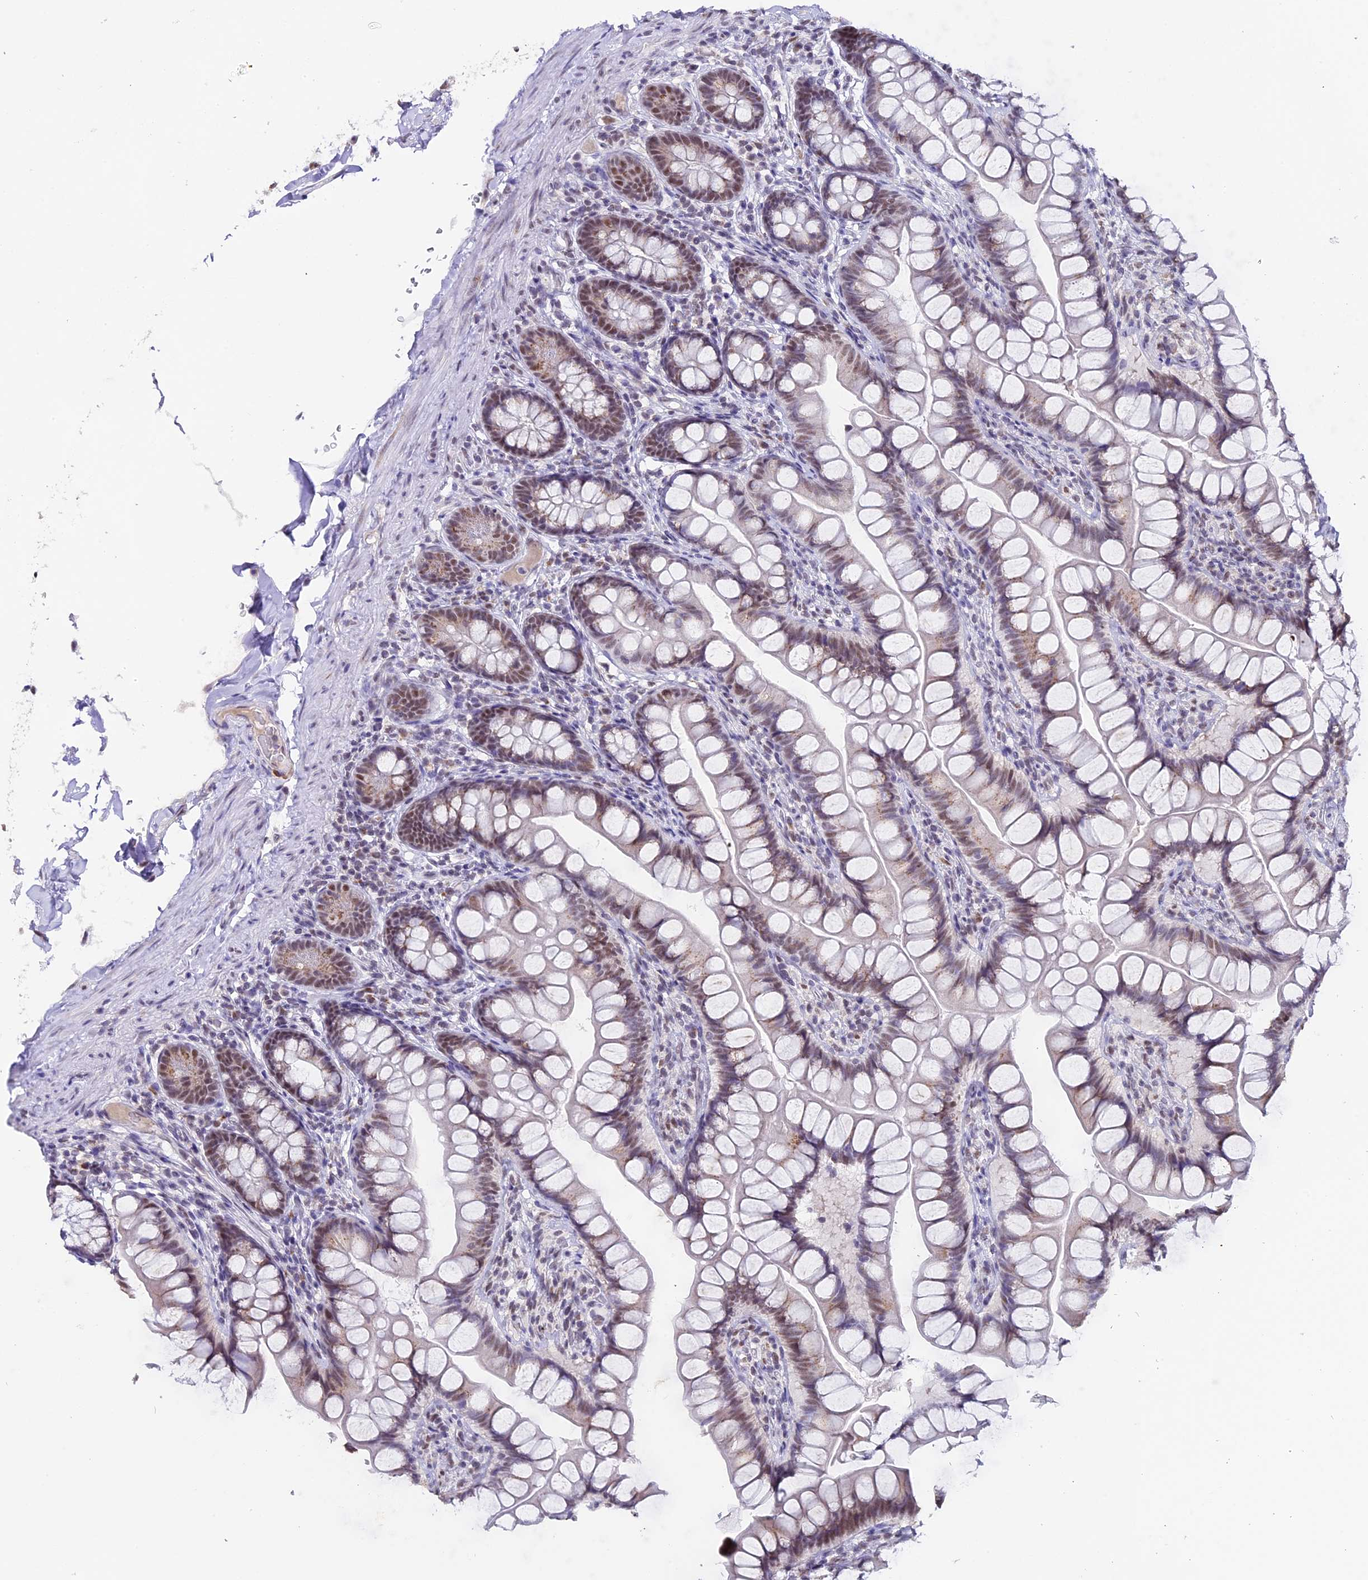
{"staining": {"intensity": "moderate", "quantity": "25%-75%", "location": "cytoplasmic/membranous,nuclear"}, "tissue": "small intestine", "cell_type": "Glandular cells", "image_type": "normal", "snomed": [{"axis": "morphology", "description": "Normal tissue, NOS"}, {"axis": "topography", "description": "Small intestine"}], "caption": "DAB immunohistochemical staining of benign human small intestine demonstrates moderate cytoplasmic/membranous,nuclear protein staining in approximately 25%-75% of glandular cells. (Stains: DAB (3,3'-diaminobenzidine) in brown, nuclei in blue, Microscopy: brightfield microscopy at high magnification).", "gene": "NCBP1", "patient": {"sex": "male", "age": 70}}